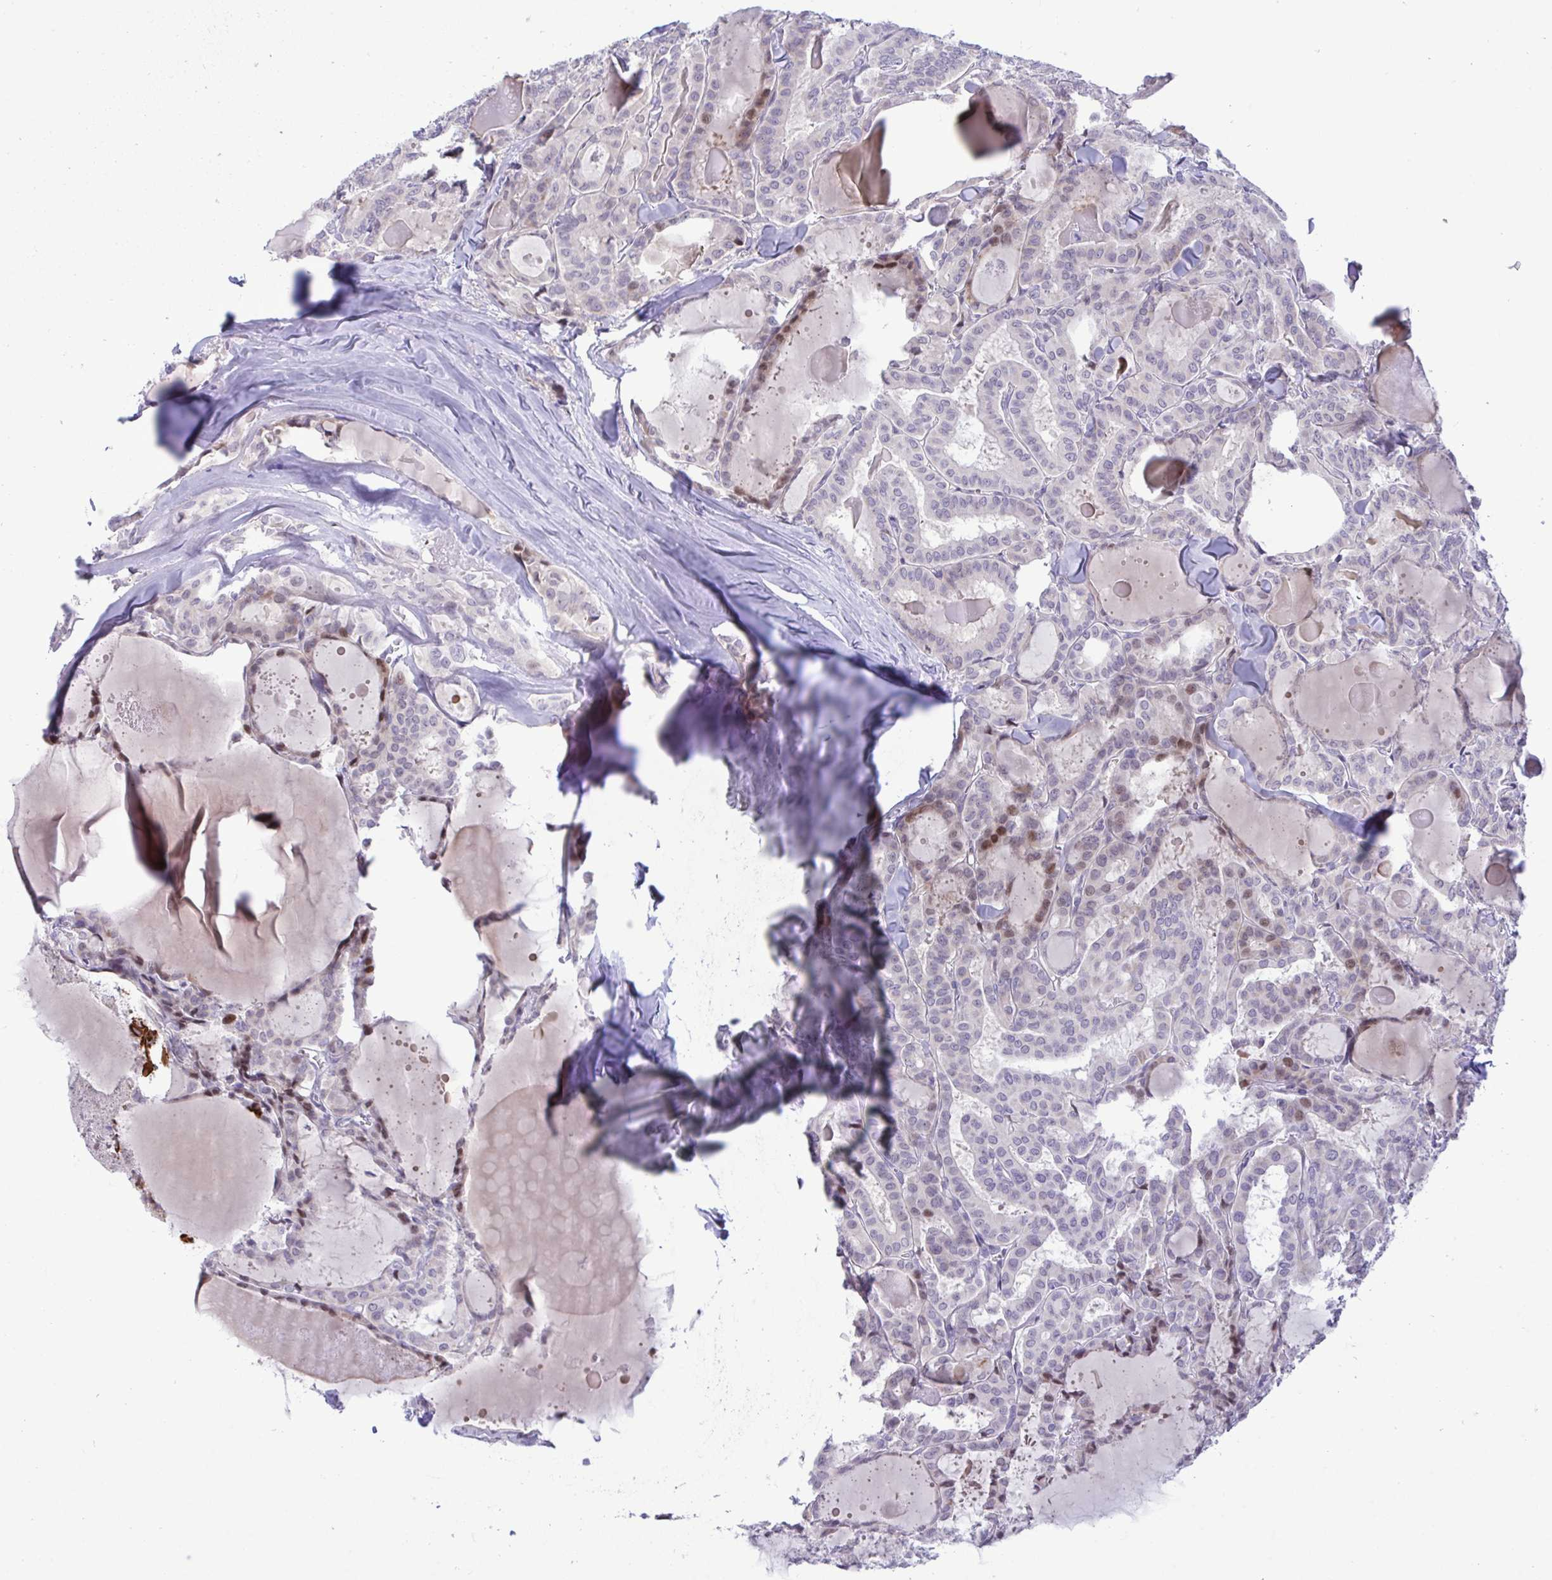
{"staining": {"intensity": "moderate", "quantity": "<25%", "location": "nuclear"}, "tissue": "thyroid cancer", "cell_type": "Tumor cells", "image_type": "cancer", "snomed": [{"axis": "morphology", "description": "Papillary adenocarcinoma, NOS"}, {"axis": "topography", "description": "Thyroid gland"}], "caption": "Protein expression analysis of human thyroid papillary adenocarcinoma reveals moderate nuclear staining in approximately <25% of tumor cells.", "gene": "EPOP", "patient": {"sex": "male", "age": 87}}